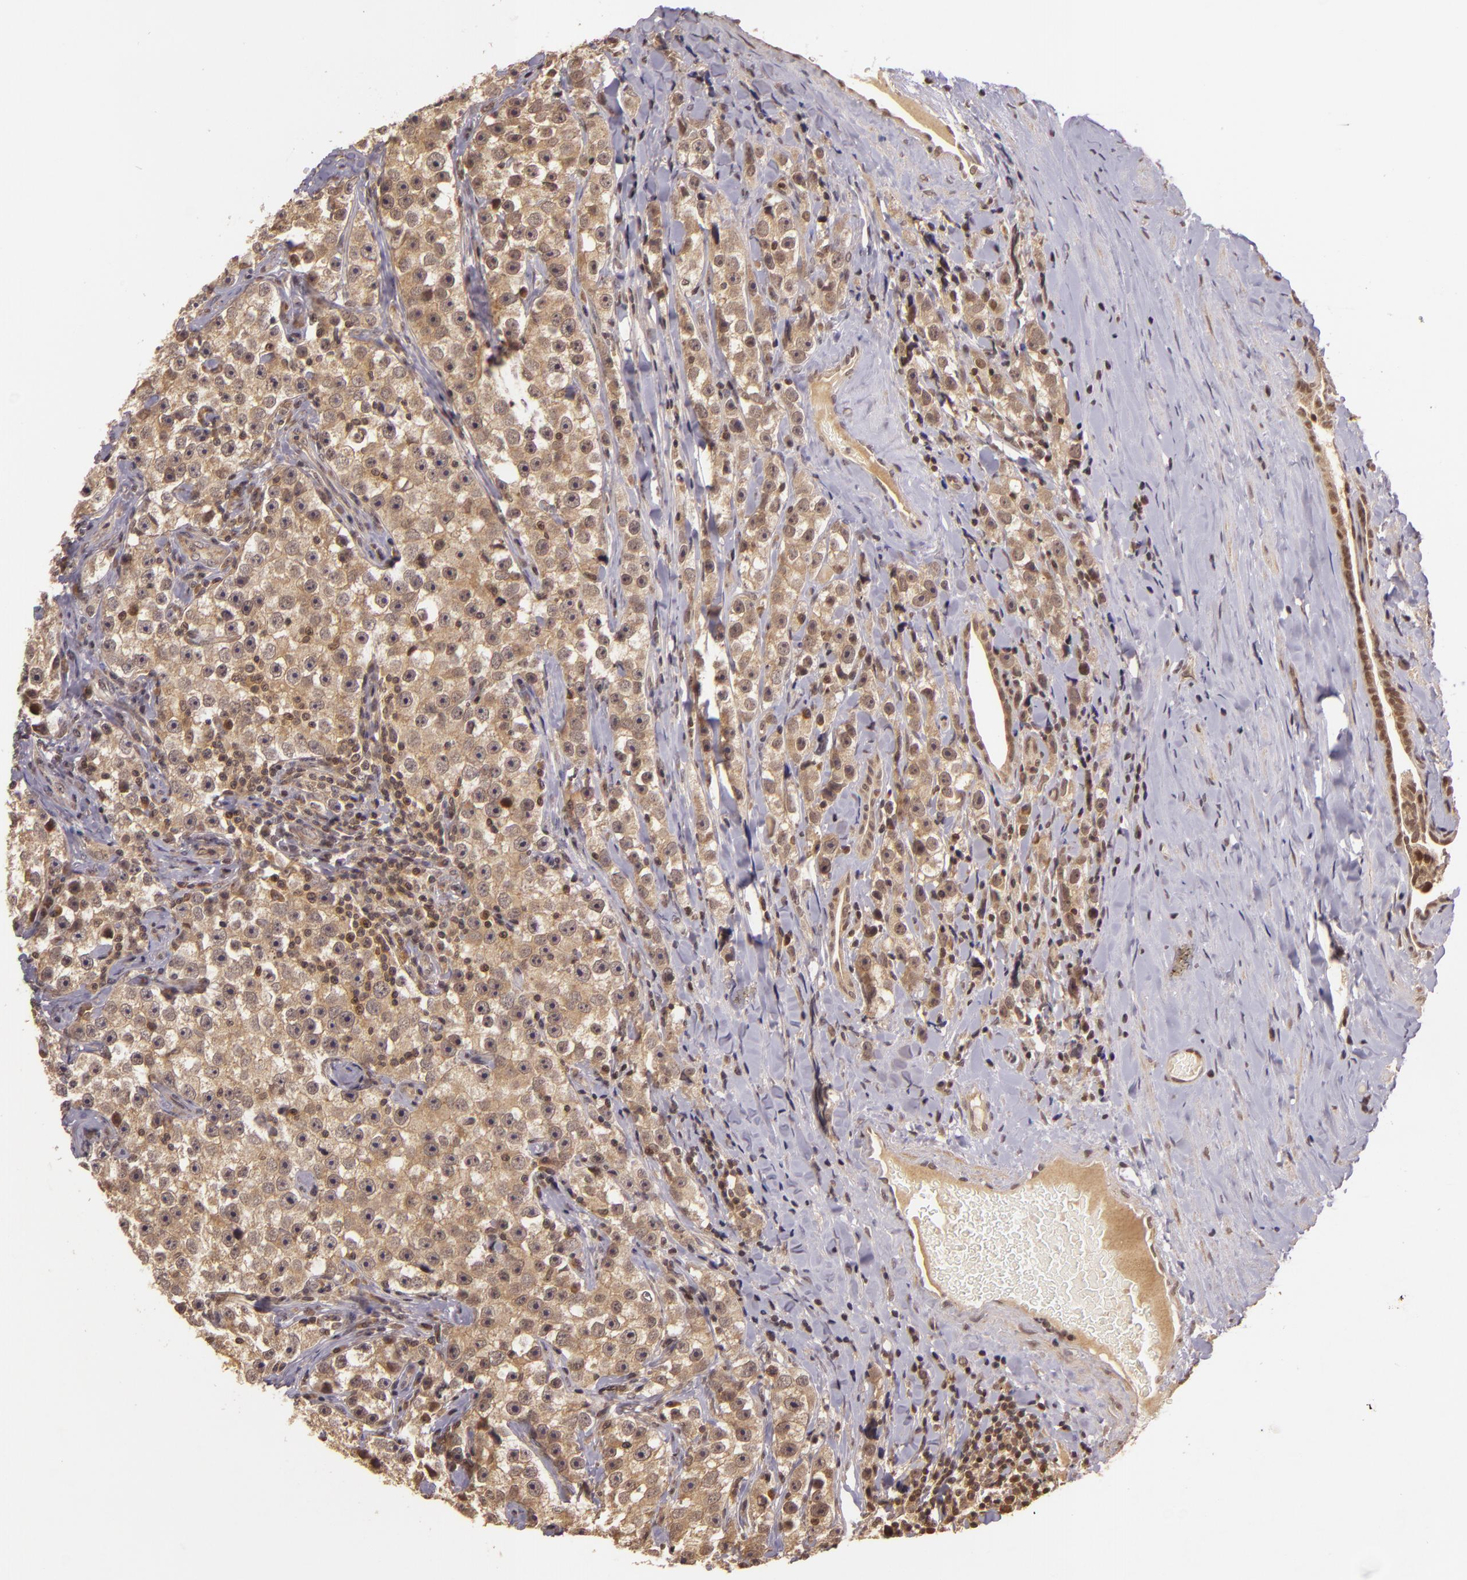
{"staining": {"intensity": "weak", "quantity": ">75%", "location": "cytoplasmic/membranous"}, "tissue": "testis cancer", "cell_type": "Tumor cells", "image_type": "cancer", "snomed": [{"axis": "morphology", "description": "Seminoma, NOS"}, {"axis": "topography", "description": "Testis"}], "caption": "Immunohistochemistry of human seminoma (testis) exhibits low levels of weak cytoplasmic/membranous staining in approximately >75% of tumor cells. (Stains: DAB (3,3'-diaminobenzidine) in brown, nuclei in blue, Microscopy: brightfield microscopy at high magnification).", "gene": "TXNRD2", "patient": {"sex": "male", "age": 32}}